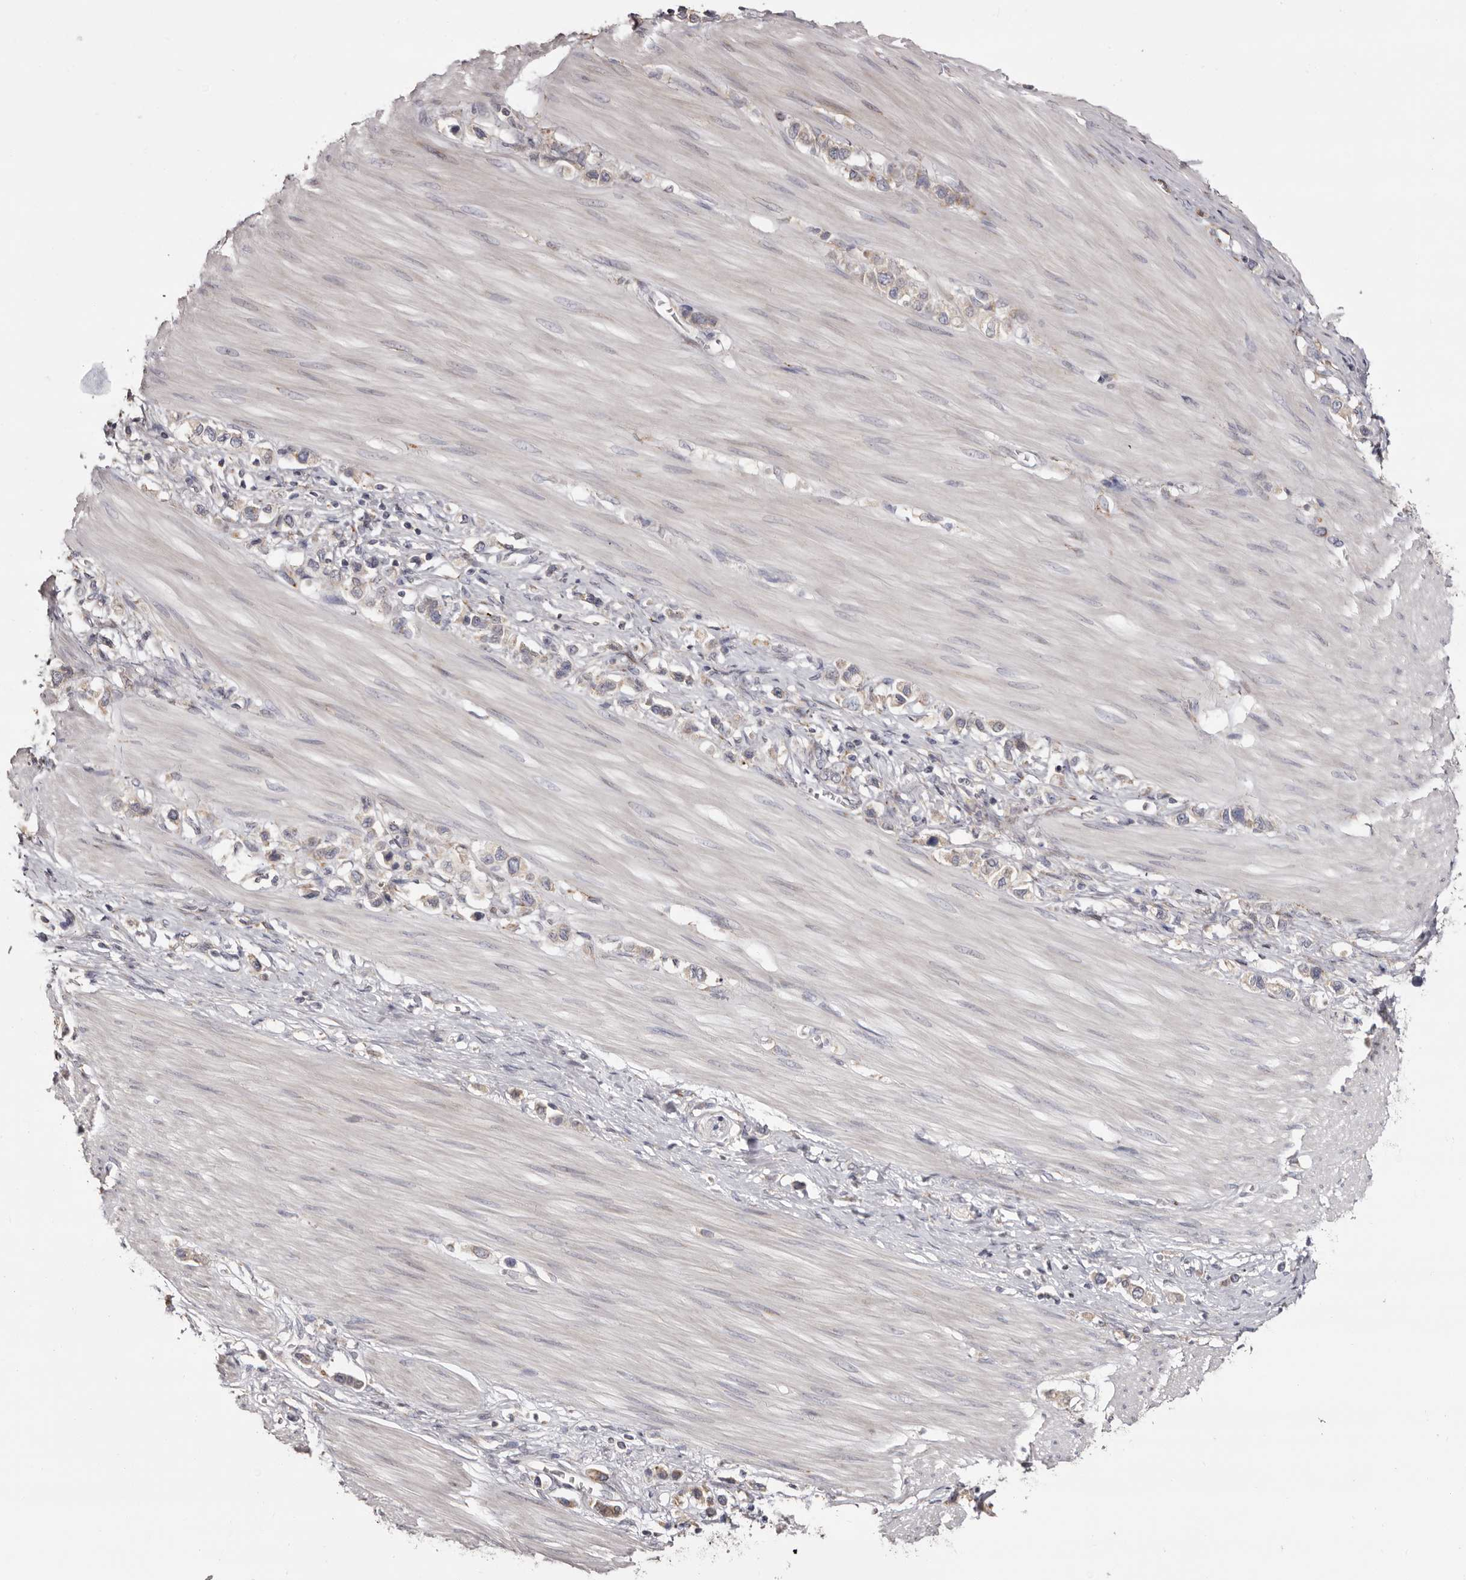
{"staining": {"intensity": "weak", "quantity": "25%-75%", "location": "cytoplasmic/membranous"}, "tissue": "stomach cancer", "cell_type": "Tumor cells", "image_type": "cancer", "snomed": [{"axis": "morphology", "description": "Adenocarcinoma, NOS"}, {"axis": "topography", "description": "Stomach"}], "caption": "Human stomach cancer stained with a protein marker displays weak staining in tumor cells.", "gene": "PIGX", "patient": {"sex": "female", "age": 65}}